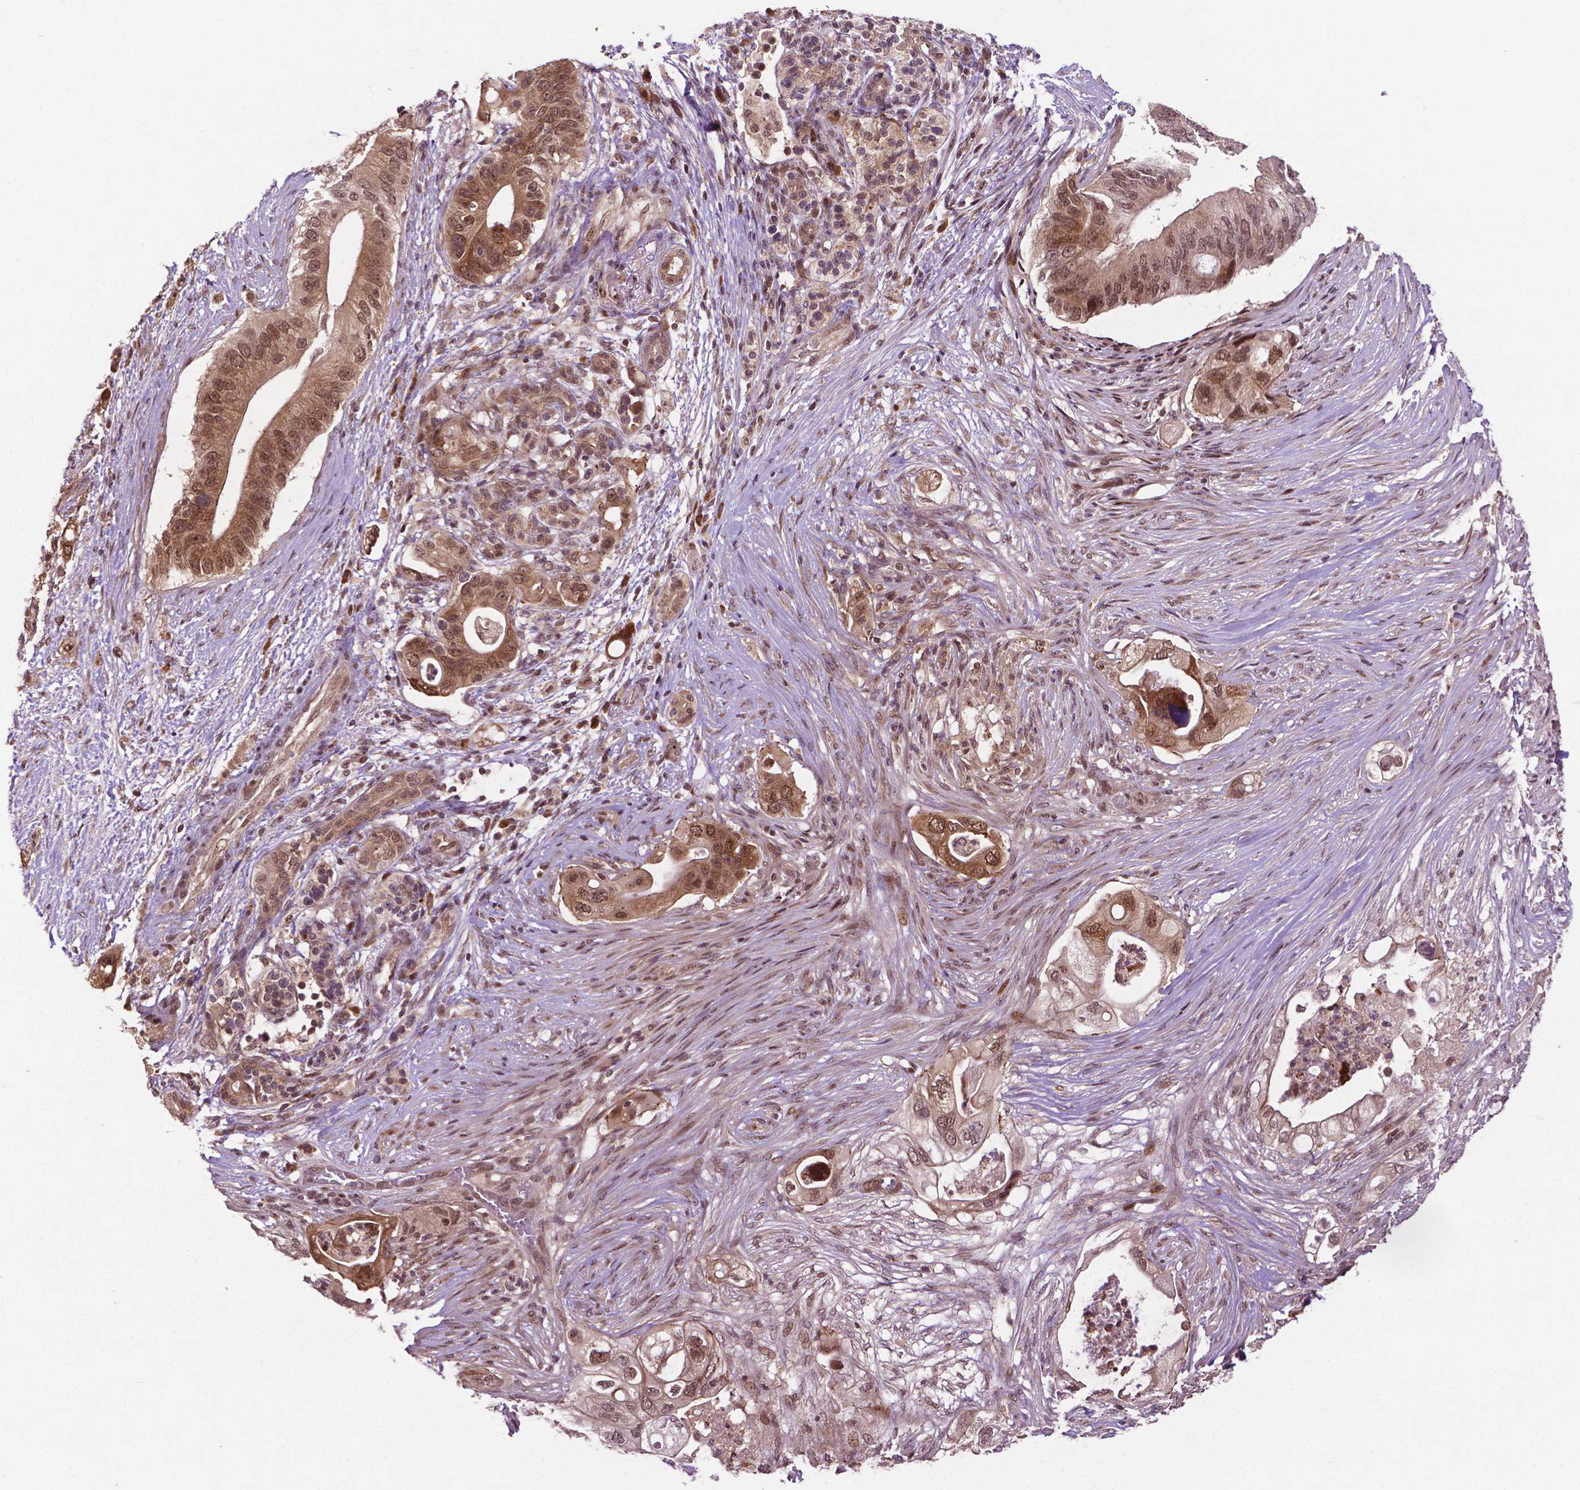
{"staining": {"intensity": "moderate", "quantity": ">75%", "location": "cytoplasmic/membranous,nuclear"}, "tissue": "pancreatic cancer", "cell_type": "Tumor cells", "image_type": "cancer", "snomed": [{"axis": "morphology", "description": "Adenocarcinoma, NOS"}, {"axis": "topography", "description": "Pancreas"}], "caption": "Moderate cytoplasmic/membranous and nuclear staining is appreciated in approximately >75% of tumor cells in adenocarcinoma (pancreatic).", "gene": "TMX2", "patient": {"sex": "female", "age": 72}}